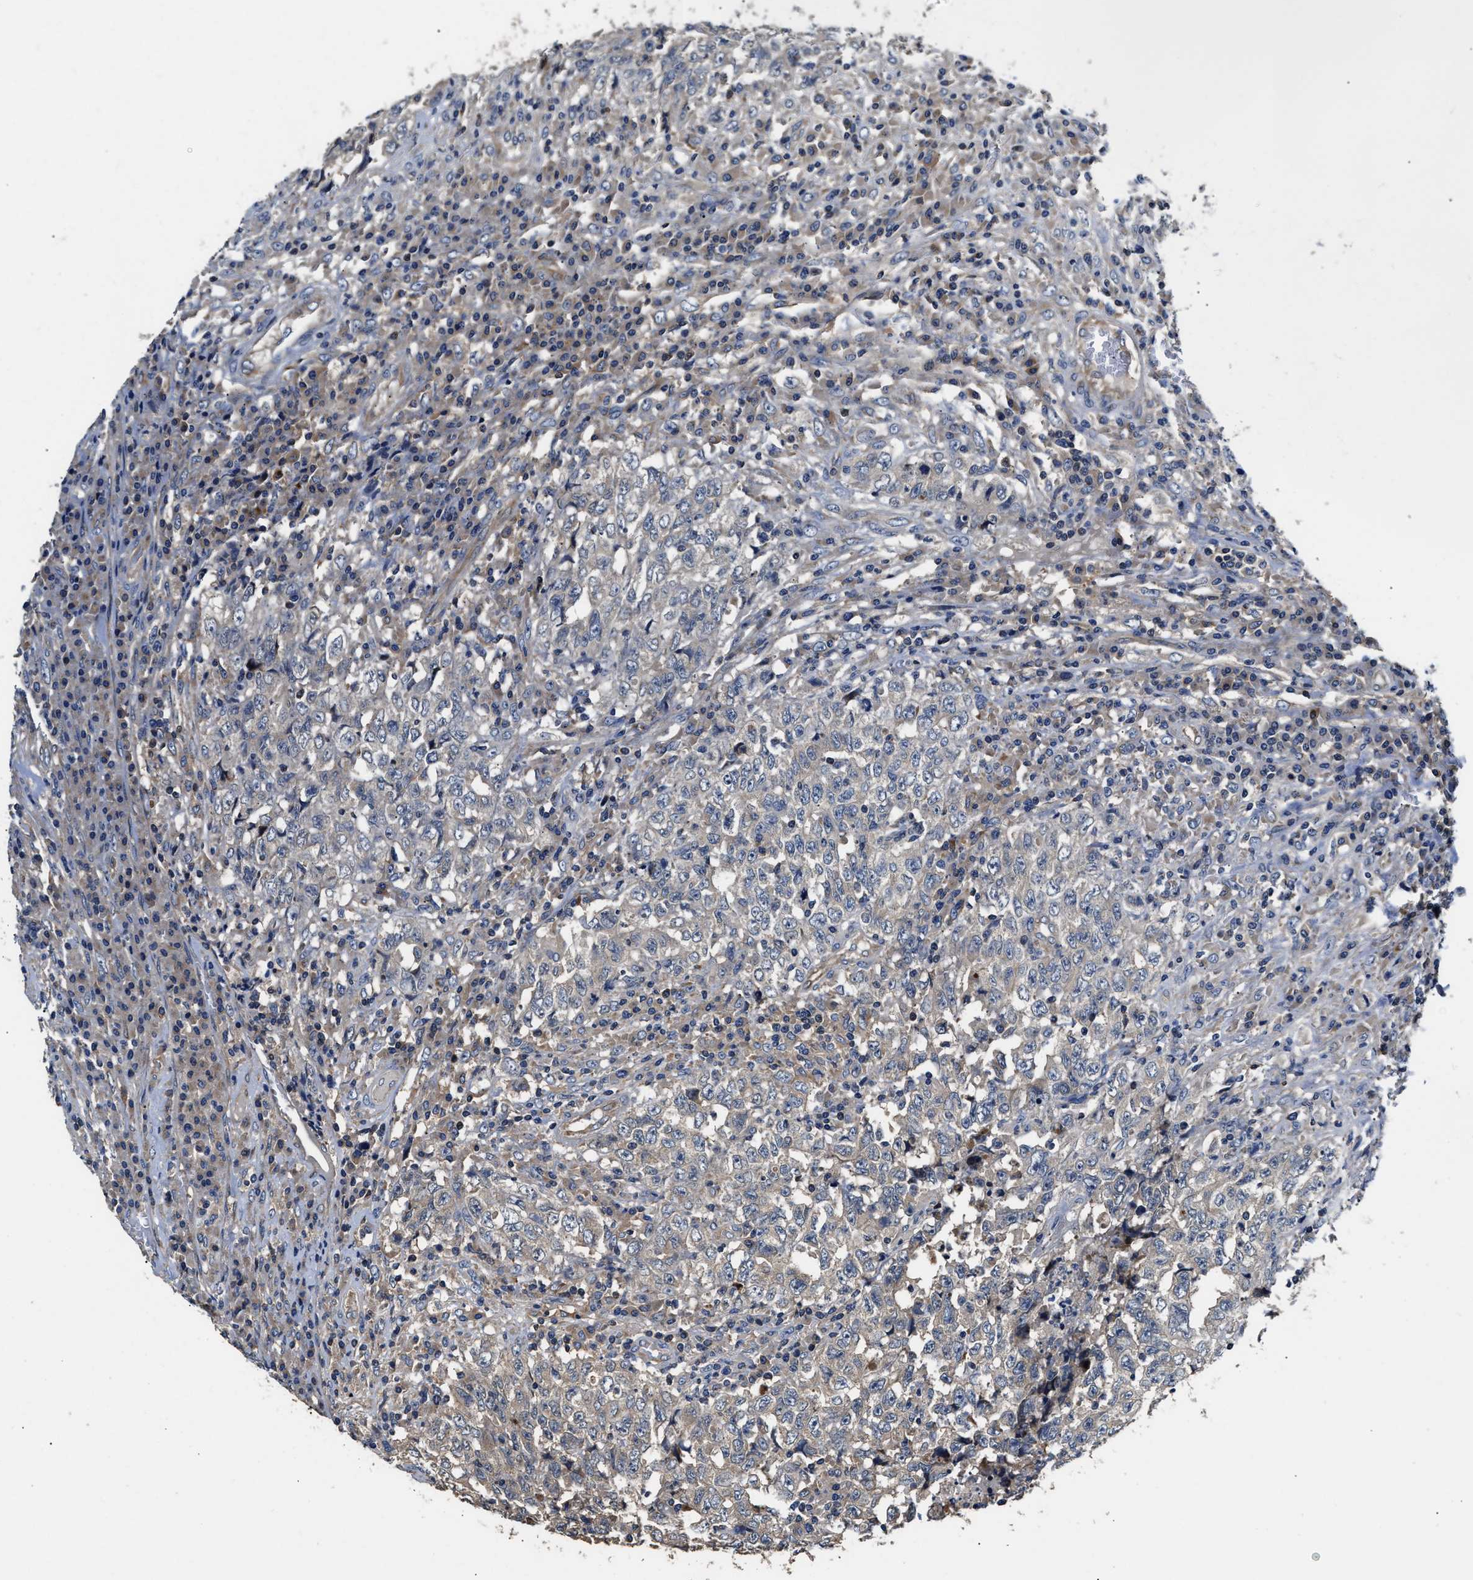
{"staining": {"intensity": "negative", "quantity": "none", "location": "none"}, "tissue": "testis cancer", "cell_type": "Tumor cells", "image_type": "cancer", "snomed": [{"axis": "morphology", "description": "Necrosis, NOS"}, {"axis": "morphology", "description": "Carcinoma, Embryonal, NOS"}, {"axis": "topography", "description": "Testis"}], "caption": "A histopathology image of human testis embryonal carcinoma is negative for staining in tumor cells.", "gene": "TEX2", "patient": {"sex": "male", "age": 19}}